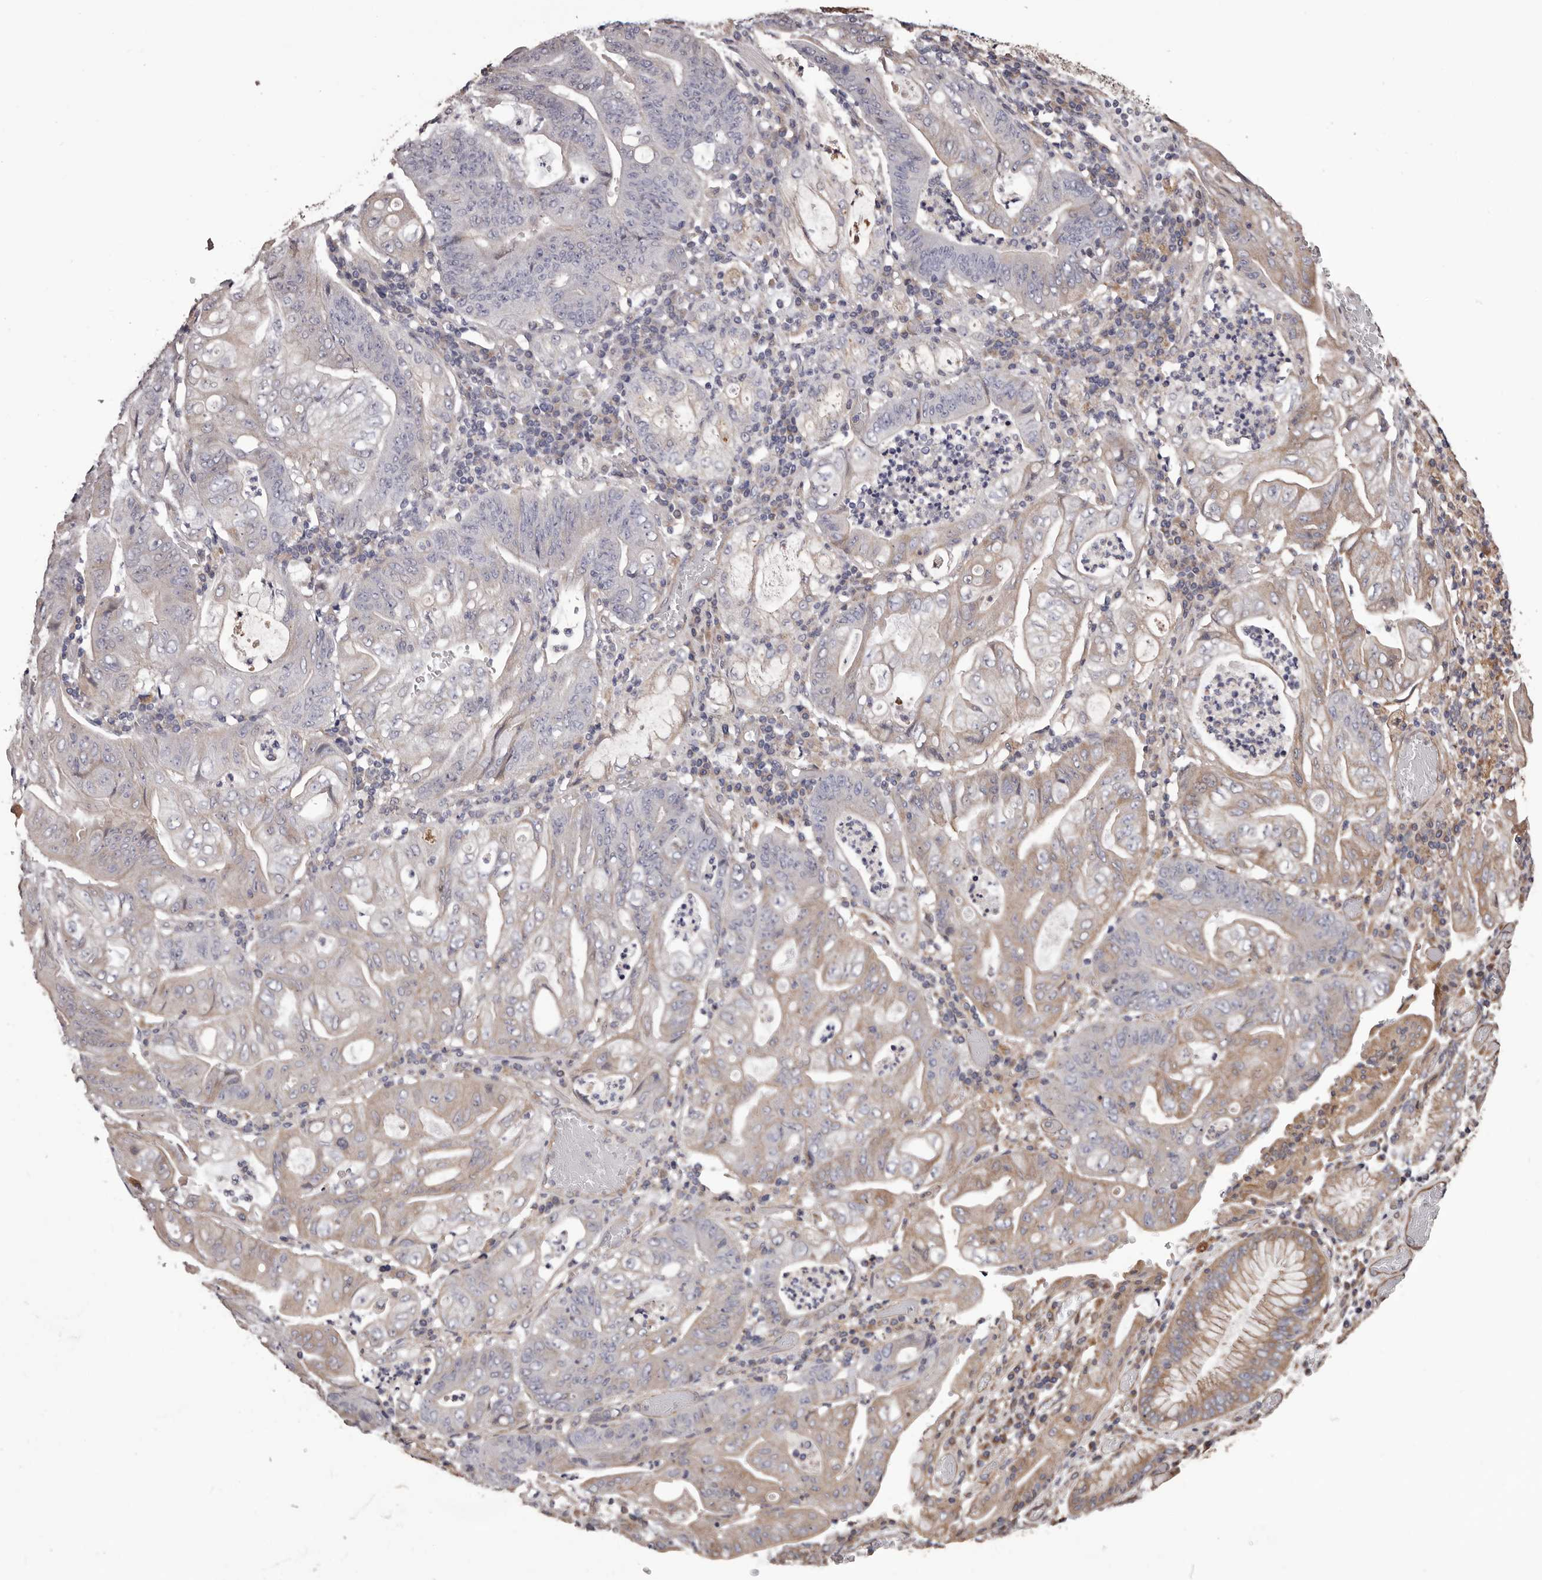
{"staining": {"intensity": "moderate", "quantity": "25%-75%", "location": "cytoplasmic/membranous"}, "tissue": "stomach cancer", "cell_type": "Tumor cells", "image_type": "cancer", "snomed": [{"axis": "morphology", "description": "Adenocarcinoma, NOS"}, {"axis": "topography", "description": "Stomach"}], "caption": "Protein expression analysis of human adenocarcinoma (stomach) reveals moderate cytoplasmic/membranous positivity in about 25%-75% of tumor cells.", "gene": "CEP104", "patient": {"sex": "female", "age": 73}}